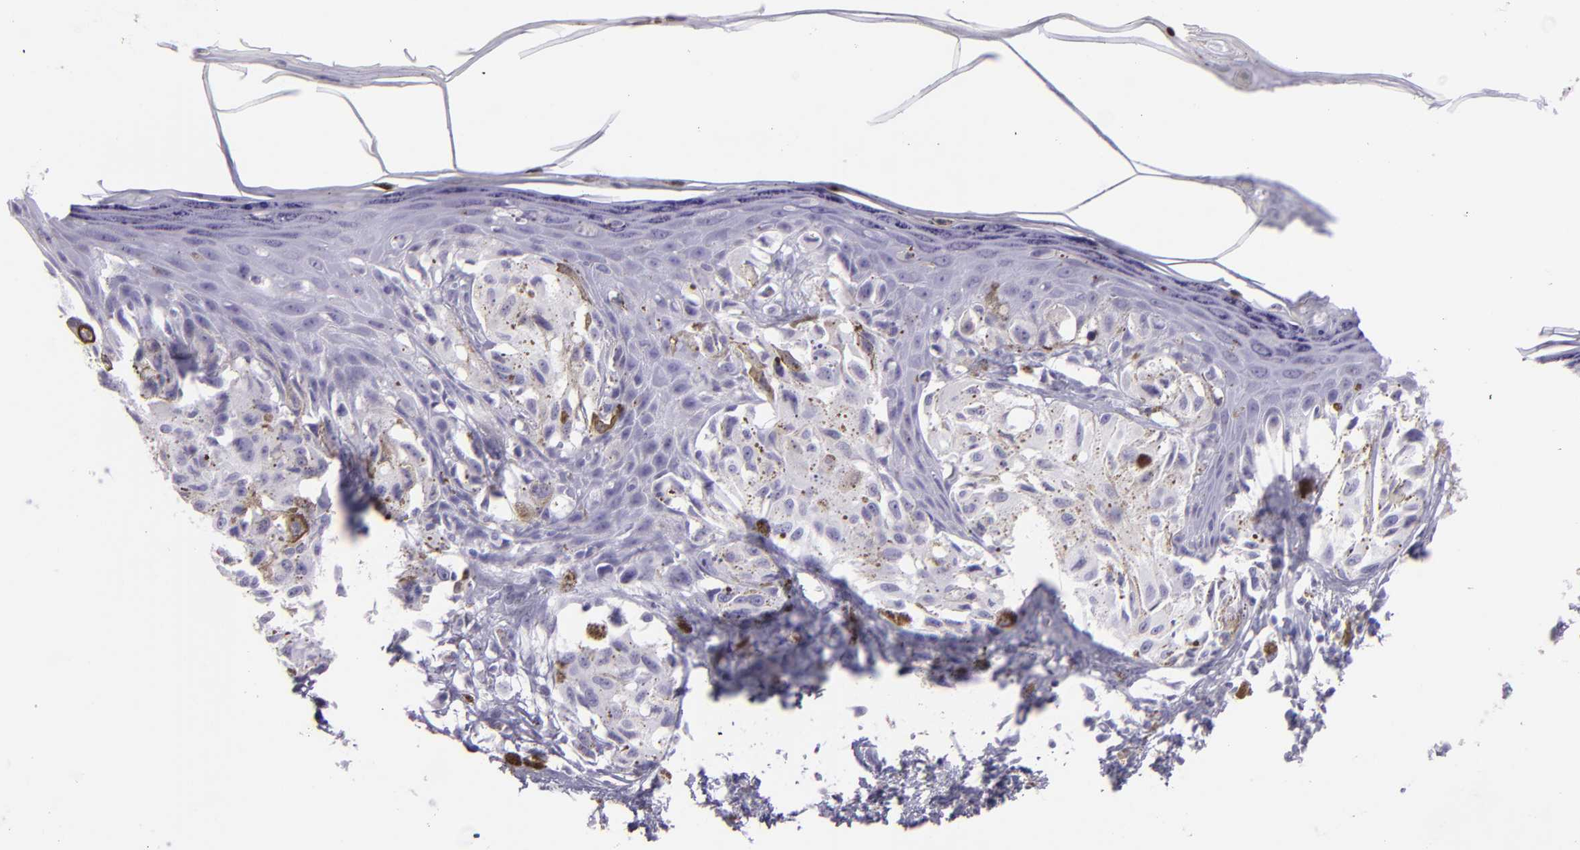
{"staining": {"intensity": "negative", "quantity": "none", "location": "none"}, "tissue": "melanoma", "cell_type": "Tumor cells", "image_type": "cancer", "snomed": [{"axis": "morphology", "description": "Malignant melanoma, NOS"}, {"axis": "topography", "description": "Skin"}], "caption": "DAB immunohistochemical staining of human melanoma displays no significant expression in tumor cells.", "gene": "MUC6", "patient": {"sex": "female", "age": 72}}